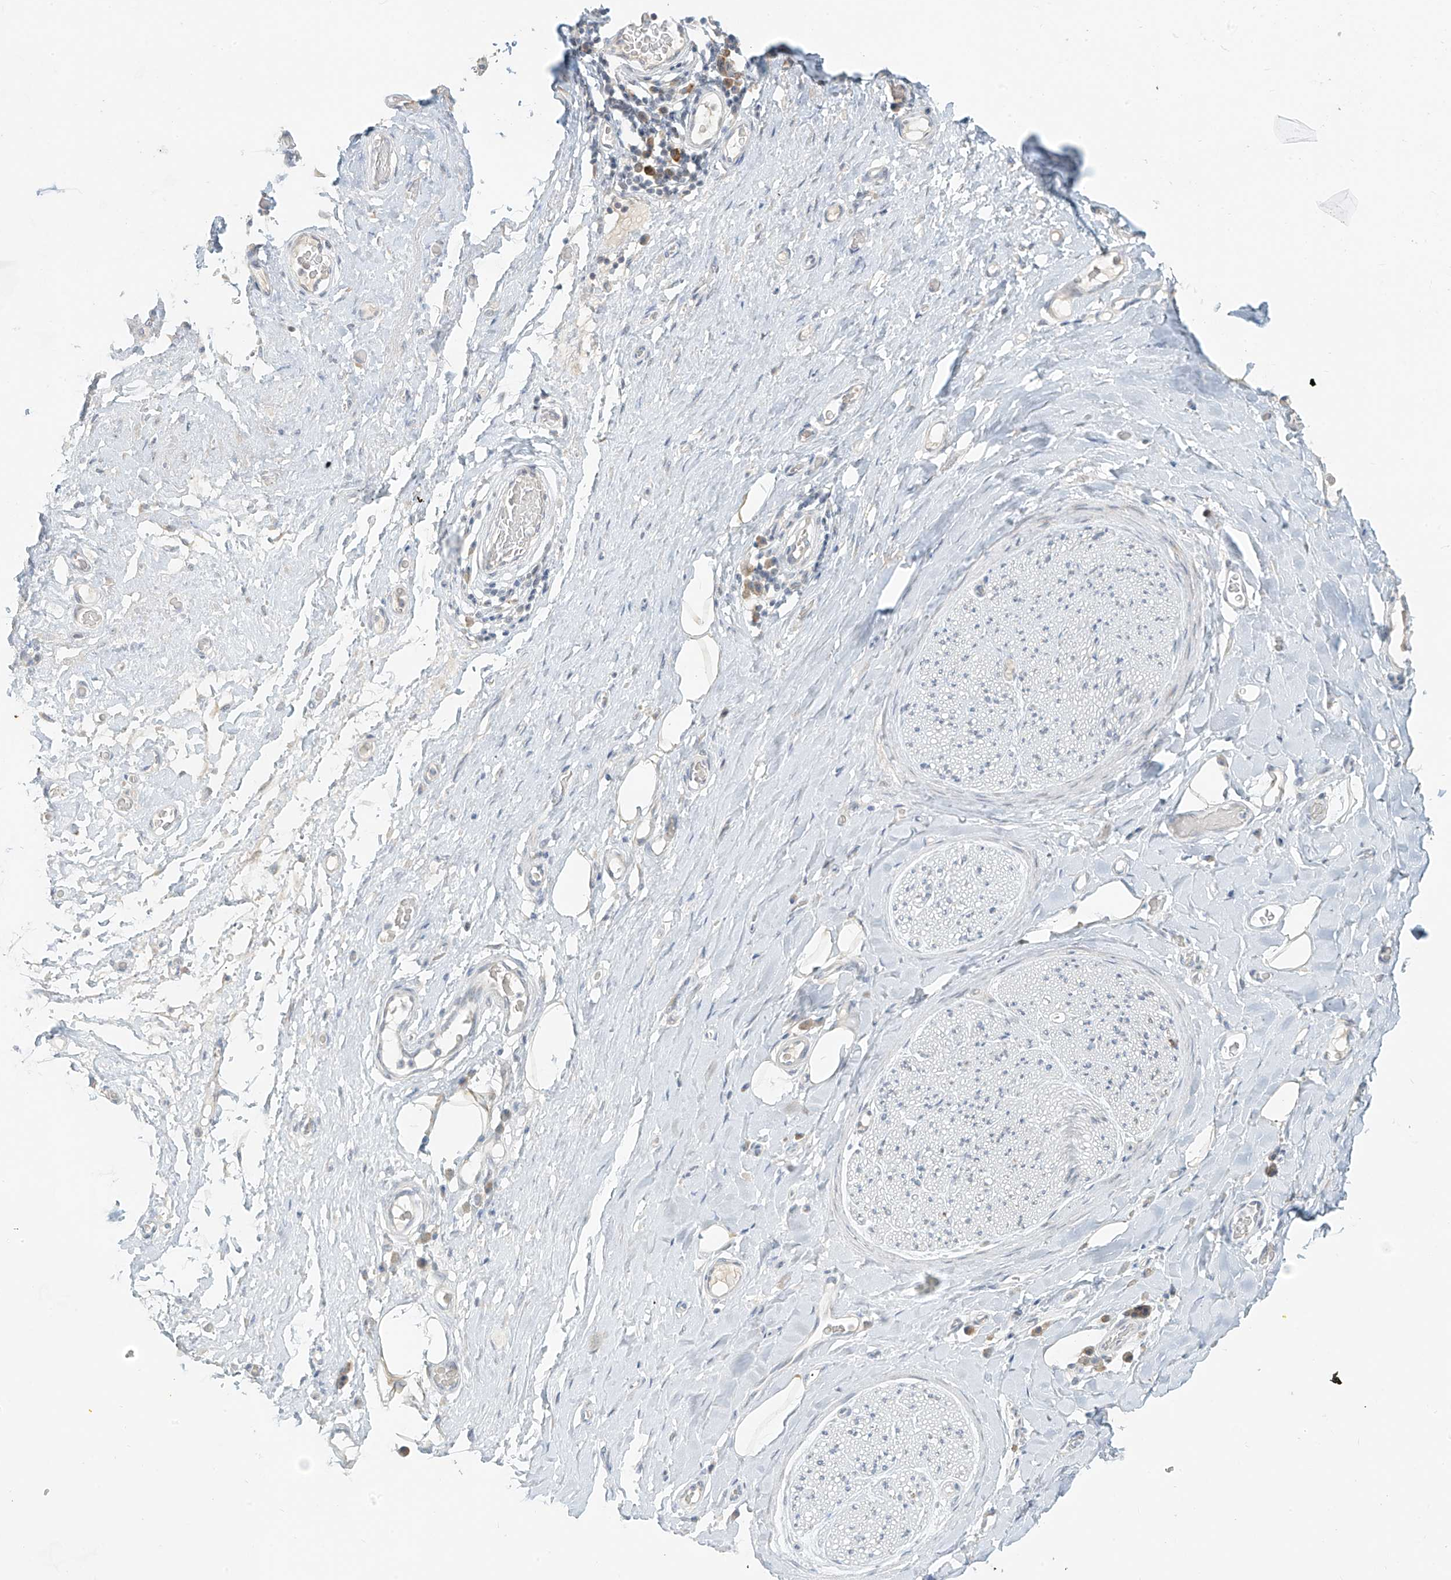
{"staining": {"intensity": "negative", "quantity": "none", "location": "none"}, "tissue": "adipose tissue", "cell_type": "Adipocytes", "image_type": "normal", "snomed": [{"axis": "morphology", "description": "Normal tissue, NOS"}, {"axis": "morphology", "description": "Adenocarcinoma, NOS"}, {"axis": "topography", "description": "Esophagus"}, {"axis": "topography", "description": "Stomach, upper"}, {"axis": "topography", "description": "Peripheral nerve tissue"}], "caption": "The immunohistochemistry (IHC) histopathology image has no significant staining in adipocytes of adipose tissue. (DAB IHC visualized using brightfield microscopy, high magnification).", "gene": "C2orf42", "patient": {"sex": "male", "age": 62}}